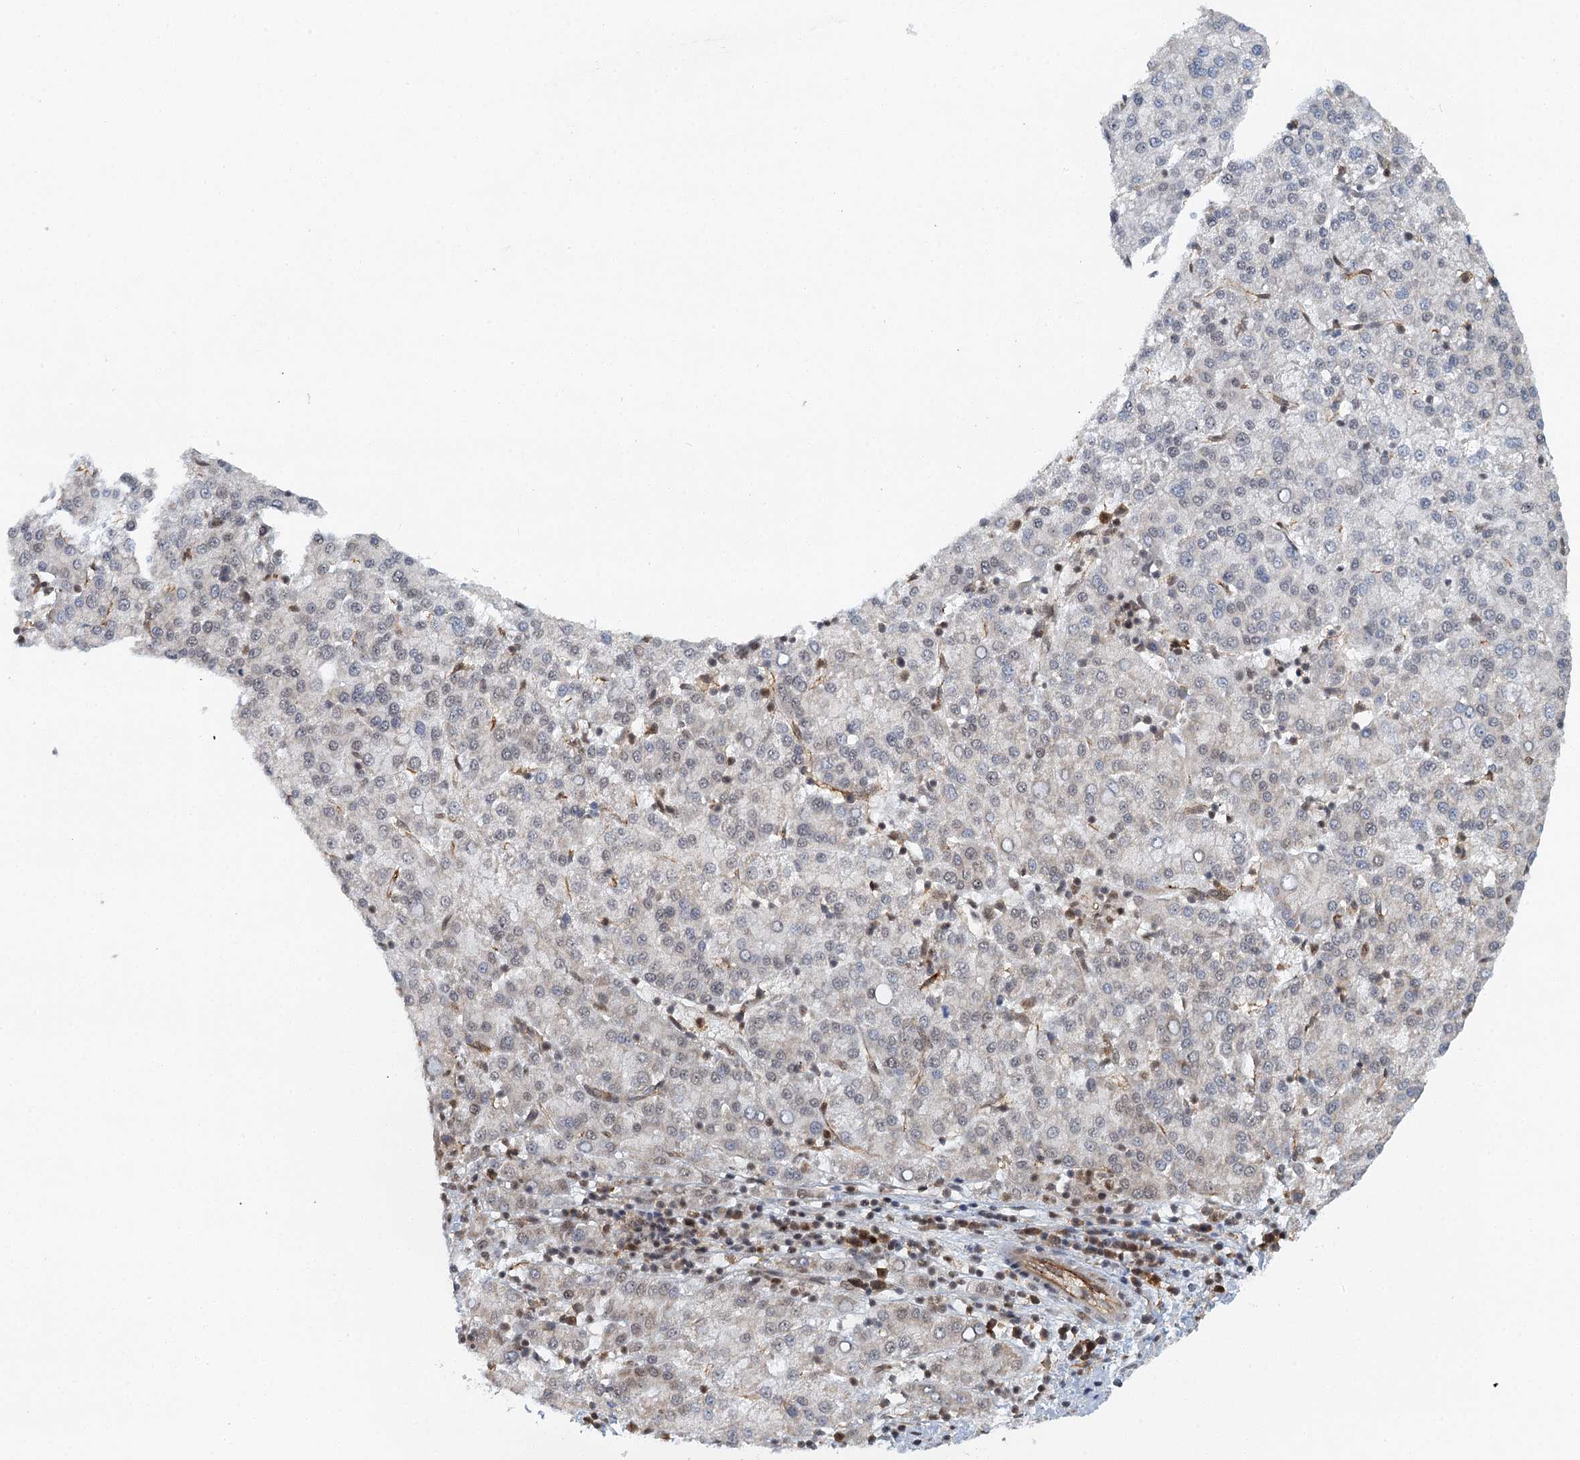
{"staining": {"intensity": "negative", "quantity": "none", "location": "none"}, "tissue": "liver cancer", "cell_type": "Tumor cells", "image_type": "cancer", "snomed": [{"axis": "morphology", "description": "Carcinoma, Hepatocellular, NOS"}, {"axis": "topography", "description": "Liver"}], "caption": "This is an IHC micrograph of human hepatocellular carcinoma (liver). There is no expression in tumor cells.", "gene": "GPATCH11", "patient": {"sex": "female", "age": 58}}